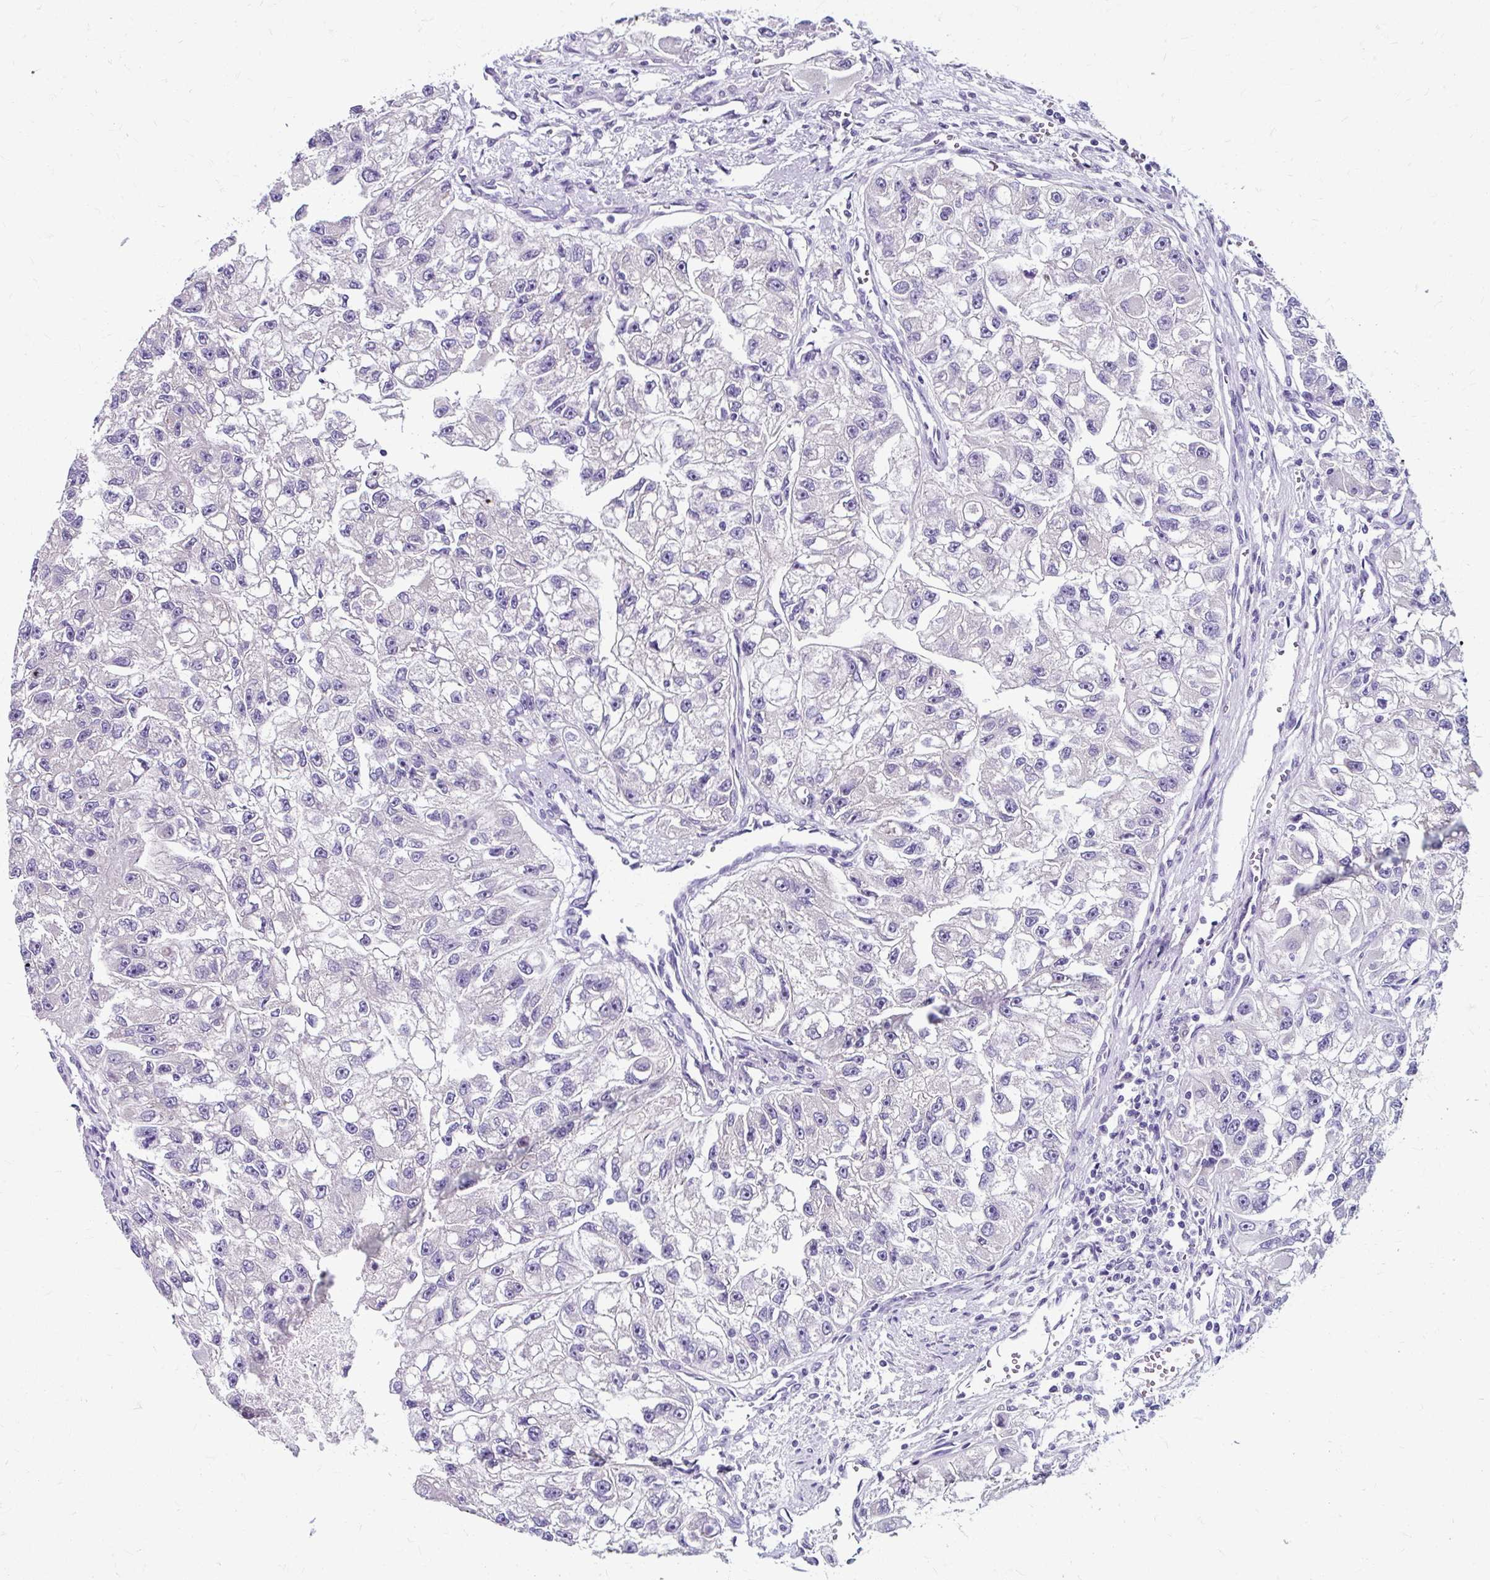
{"staining": {"intensity": "negative", "quantity": "none", "location": "none"}, "tissue": "renal cancer", "cell_type": "Tumor cells", "image_type": "cancer", "snomed": [{"axis": "morphology", "description": "Adenocarcinoma, NOS"}, {"axis": "topography", "description": "Kidney"}], "caption": "There is no significant expression in tumor cells of renal adenocarcinoma.", "gene": "ZNF555", "patient": {"sex": "male", "age": 63}}